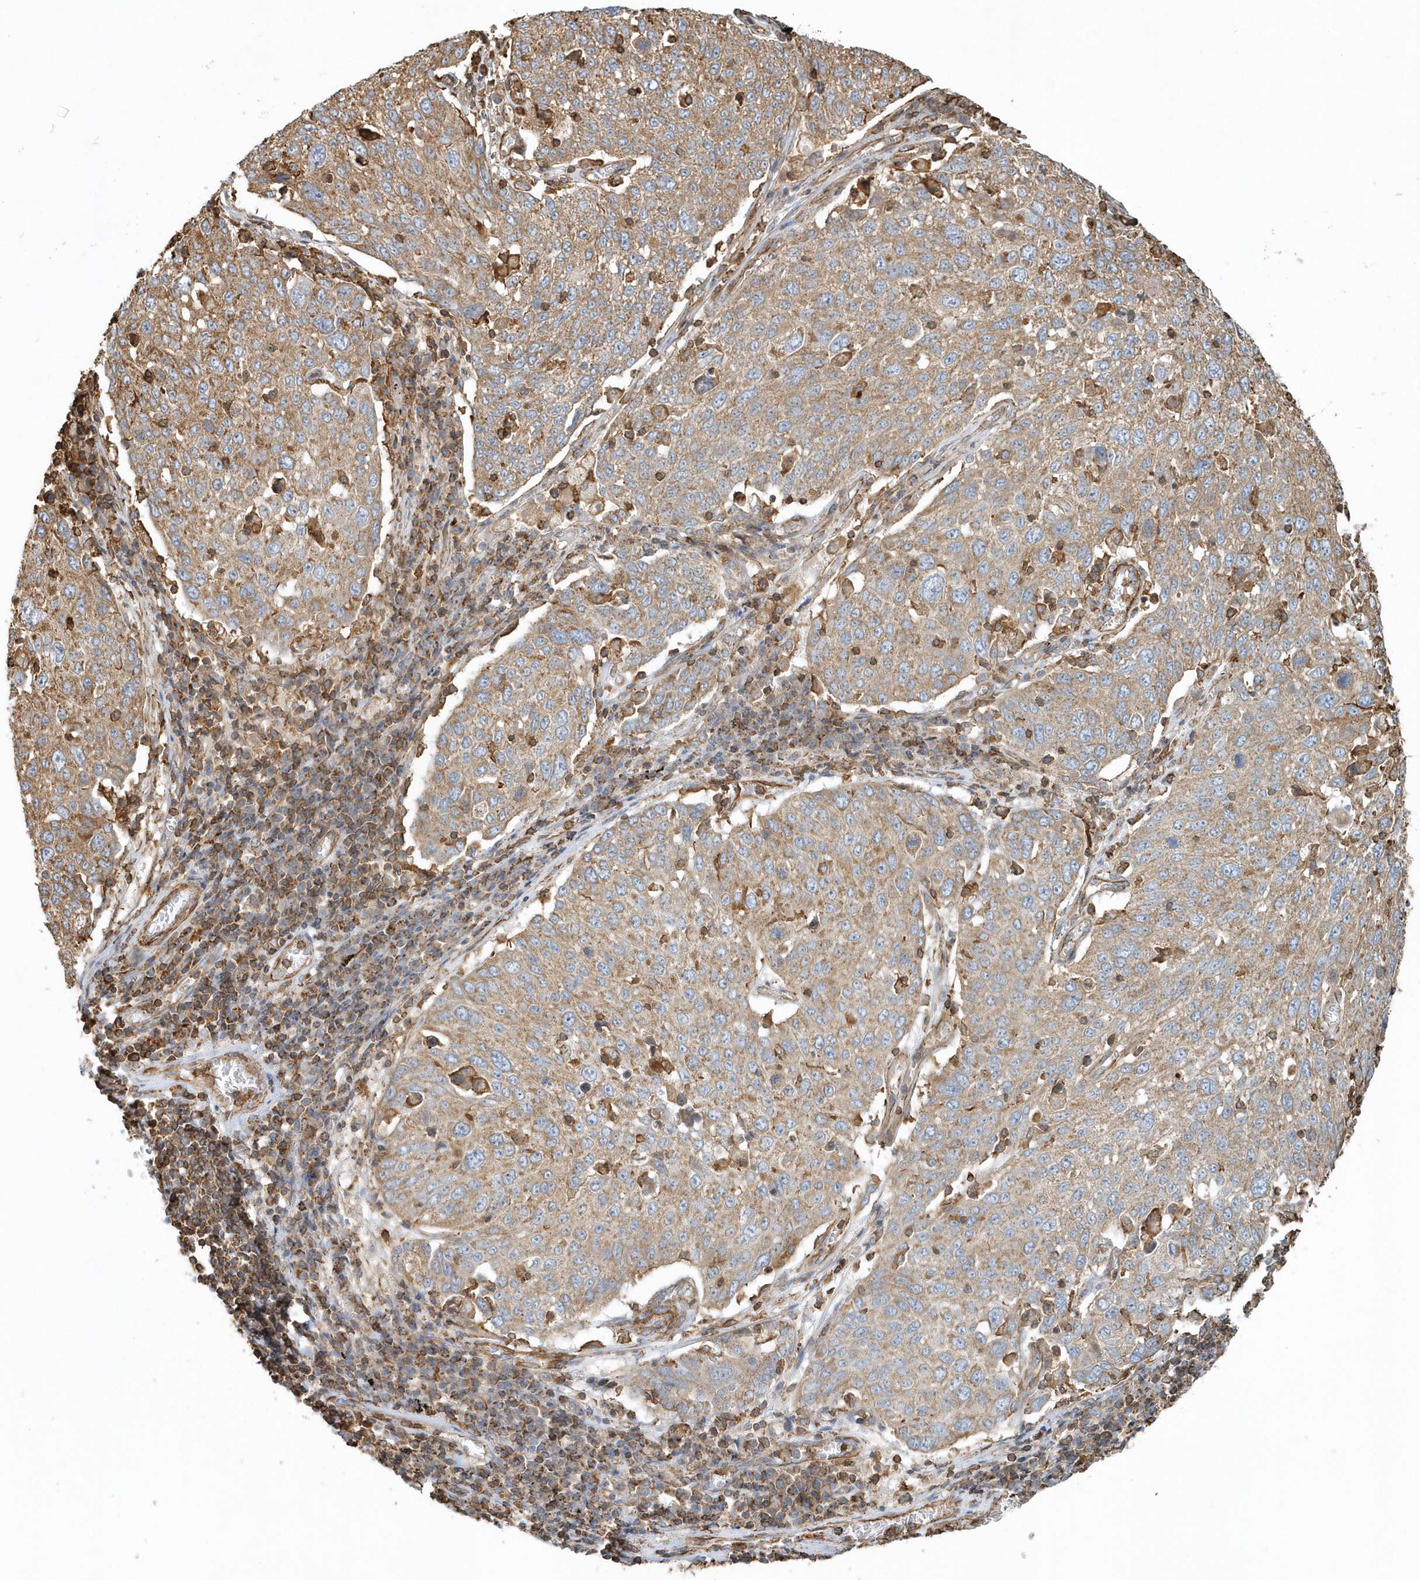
{"staining": {"intensity": "moderate", "quantity": ">75%", "location": "cytoplasmic/membranous"}, "tissue": "lung cancer", "cell_type": "Tumor cells", "image_type": "cancer", "snomed": [{"axis": "morphology", "description": "Squamous cell carcinoma, NOS"}, {"axis": "topography", "description": "Lung"}], "caption": "Lung cancer (squamous cell carcinoma) tissue displays moderate cytoplasmic/membranous expression in about >75% of tumor cells (DAB IHC with brightfield microscopy, high magnification).", "gene": "MMUT", "patient": {"sex": "male", "age": 65}}